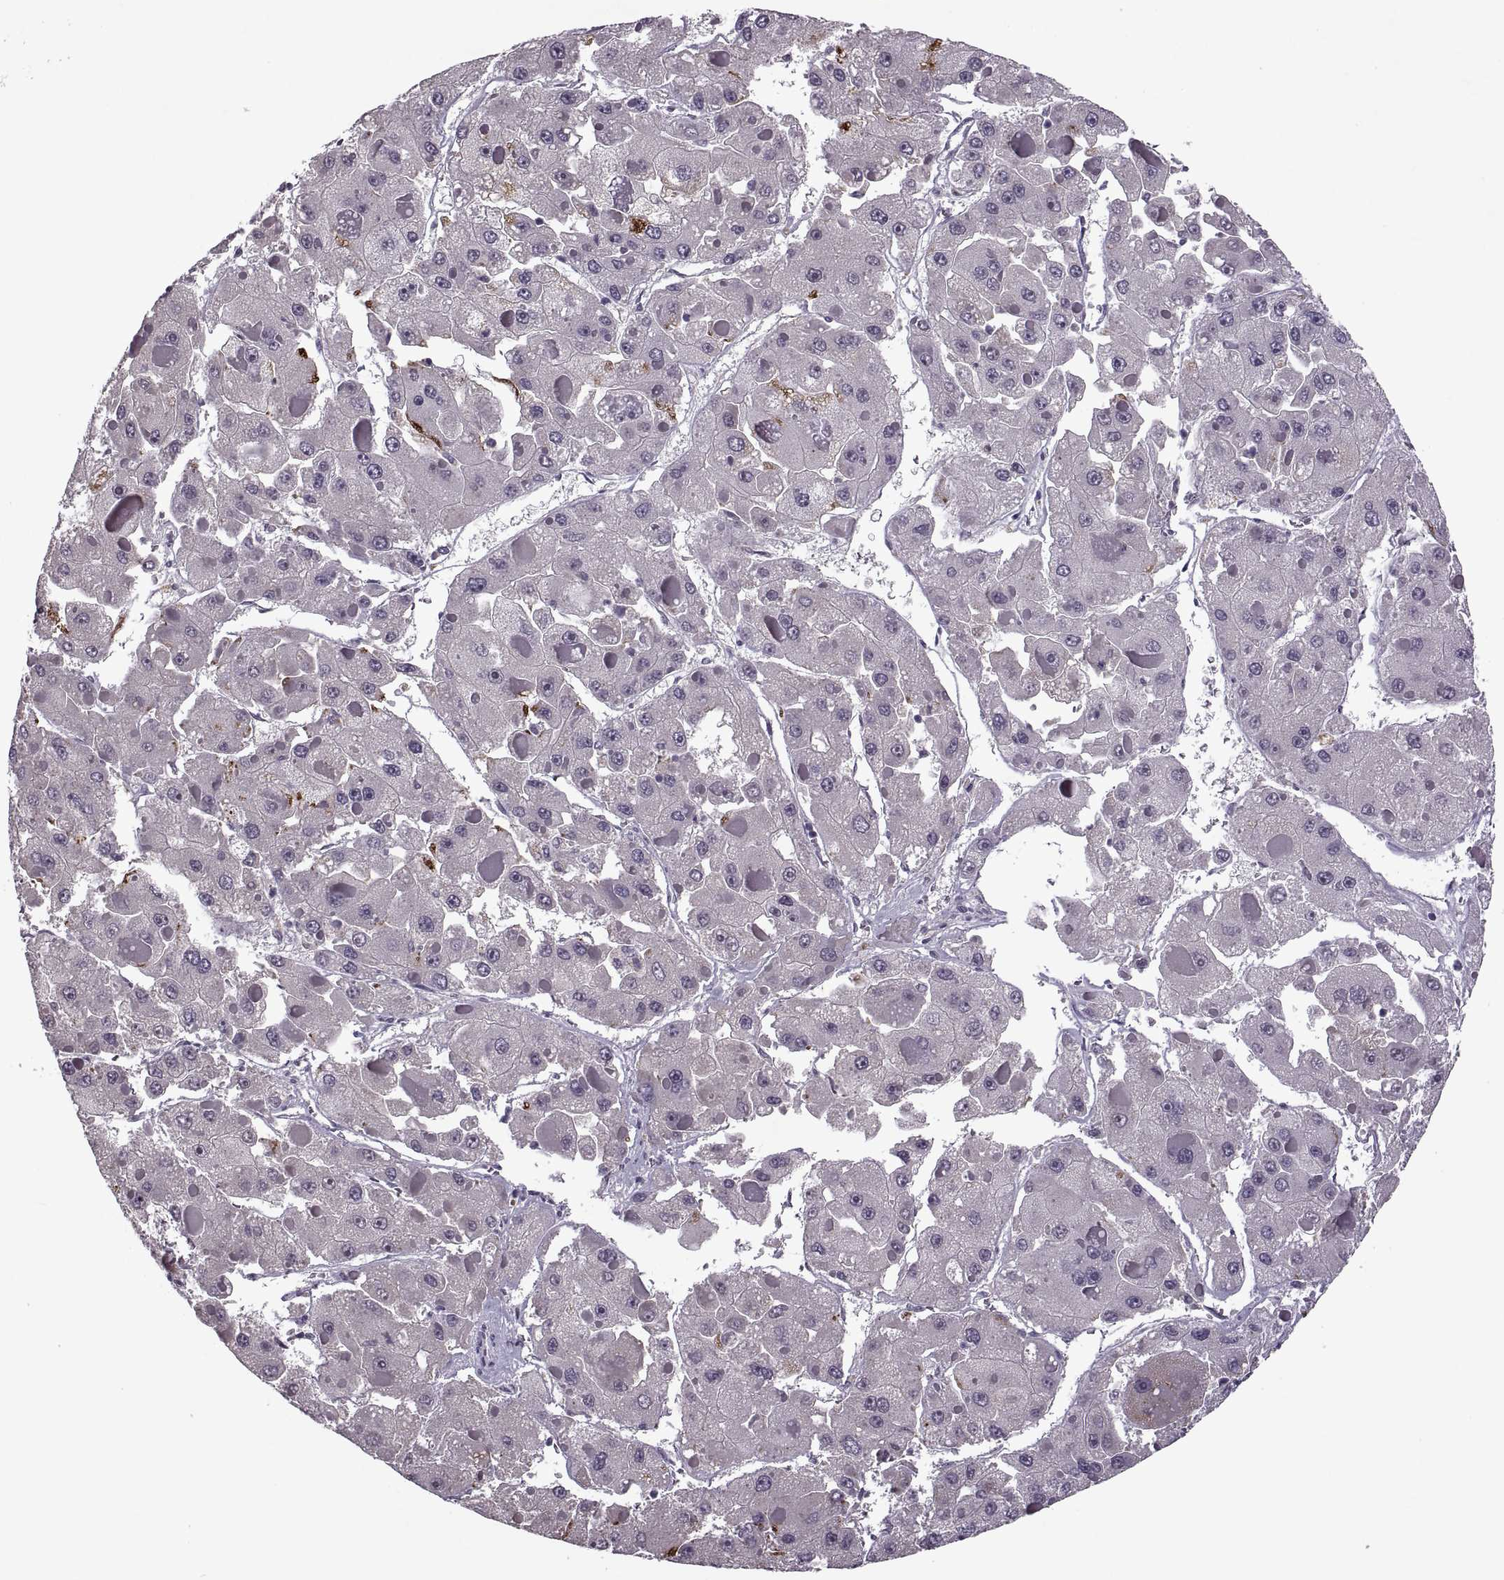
{"staining": {"intensity": "negative", "quantity": "none", "location": "none"}, "tissue": "liver cancer", "cell_type": "Tumor cells", "image_type": "cancer", "snomed": [{"axis": "morphology", "description": "Carcinoma, Hepatocellular, NOS"}, {"axis": "topography", "description": "Liver"}], "caption": "Image shows no significant protein staining in tumor cells of liver cancer (hepatocellular carcinoma). (Brightfield microscopy of DAB (3,3'-diaminobenzidine) immunohistochemistry at high magnification).", "gene": "MGAT4D", "patient": {"sex": "female", "age": 73}}